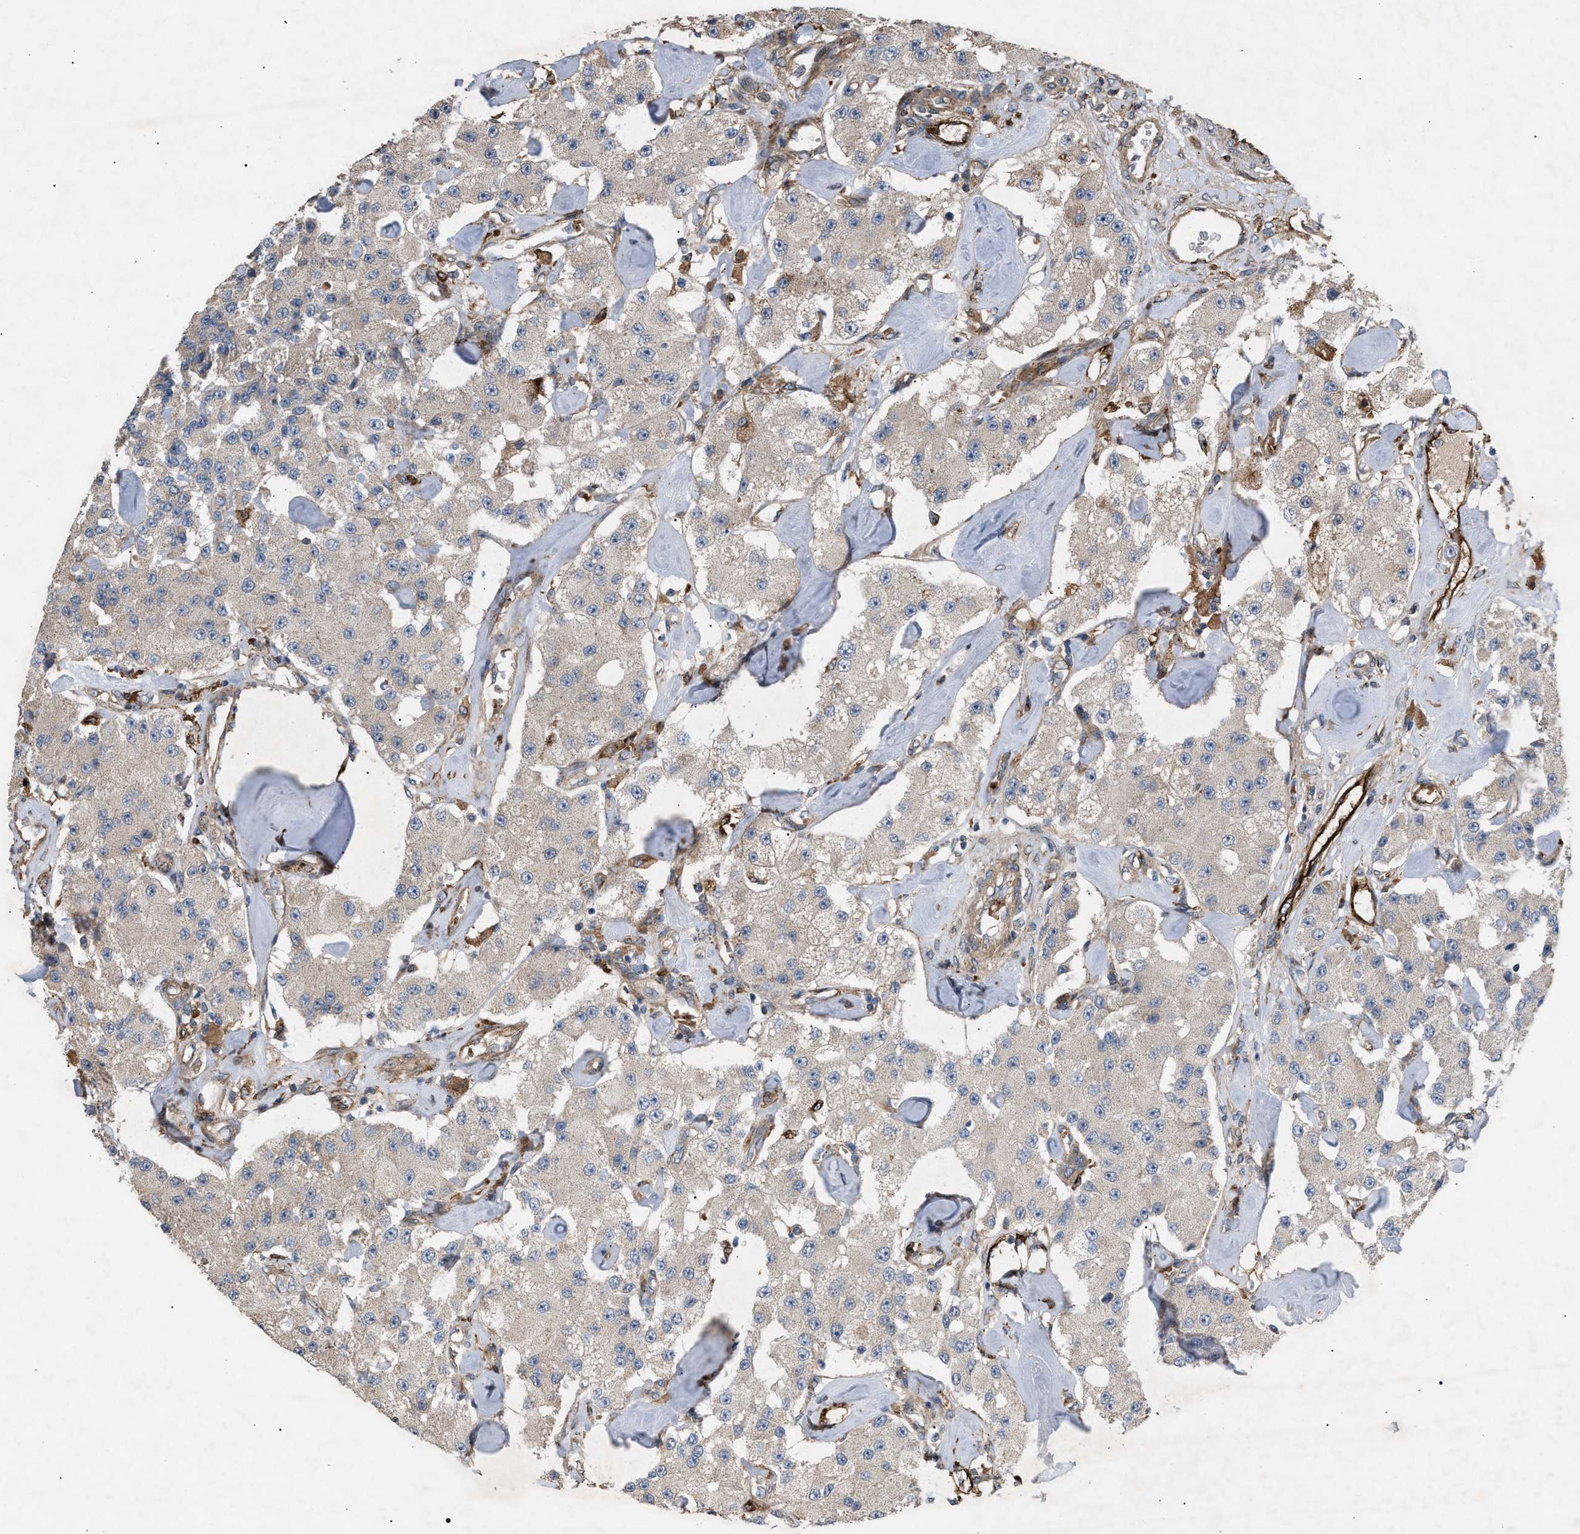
{"staining": {"intensity": "moderate", "quantity": "25%-75%", "location": "cytoplasmic/membranous"}, "tissue": "carcinoid", "cell_type": "Tumor cells", "image_type": "cancer", "snomed": [{"axis": "morphology", "description": "Carcinoid, malignant, NOS"}, {"axis": "topography", "description": "Pancreas"}], "caption": "About 25%-75% of tumor cells in carcinoid exhibit moderate cytoplasmic/membranous protein positivity as visualized by brown immunohistochemical staining.", "gene": "GCC1", "patient": {"sex": "male", "age": 41}}